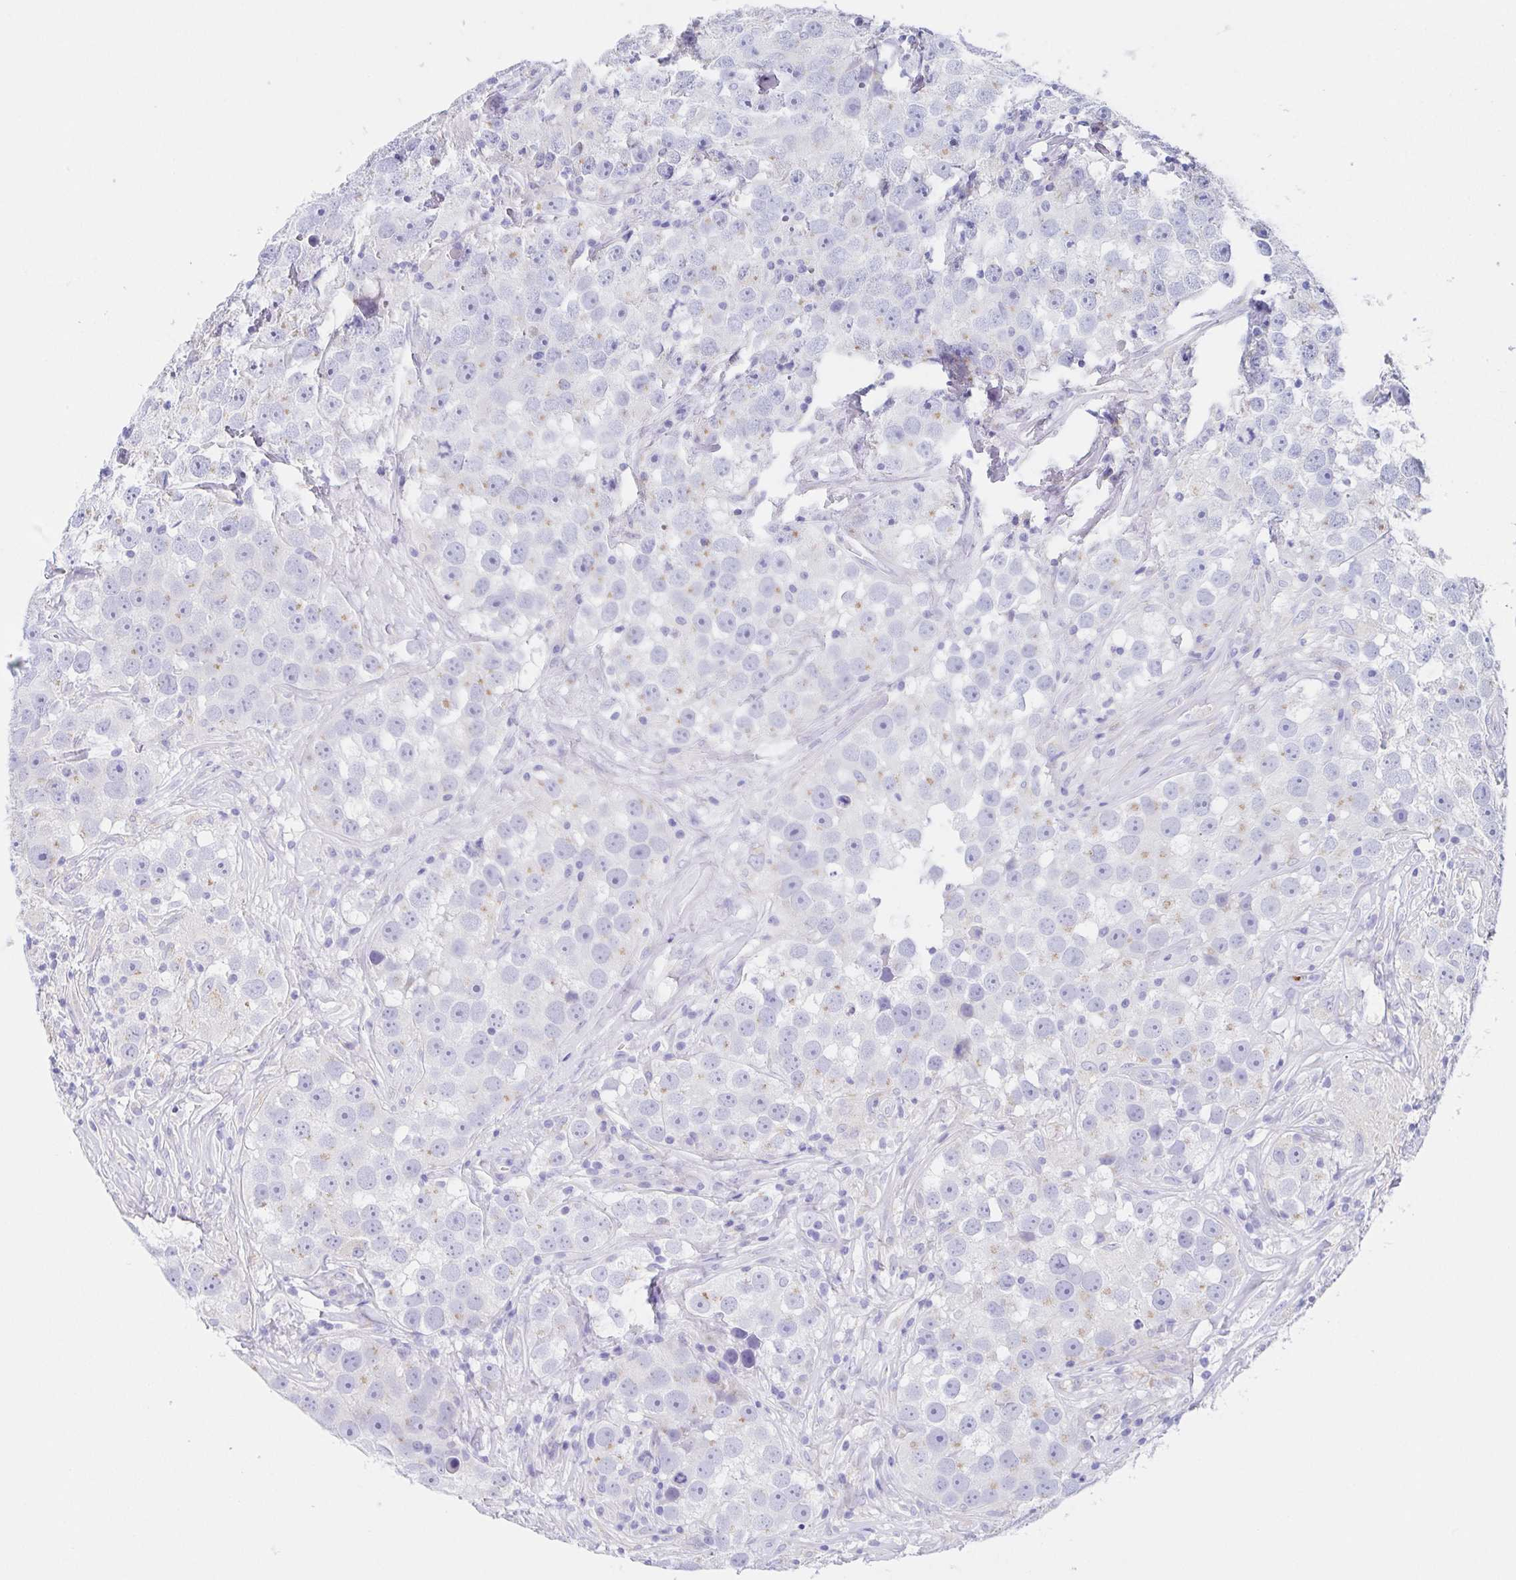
{"staining": {"intensity": "negative", "quantity": "none", "location": "none"}, "tissue": "testis cancer", "cell_type": "Tumor cells", "image_type": "cancer", "snomed": [{"axis": "morphology", "description": "Seminoma, NOS"}, {"axis": "topography", "description": "Testis"}], "caption": "Tumor cells show no significant protein expression in testis cancer.", "gene": "SCG3", "patient": {"sex": "male", "age": 49}}